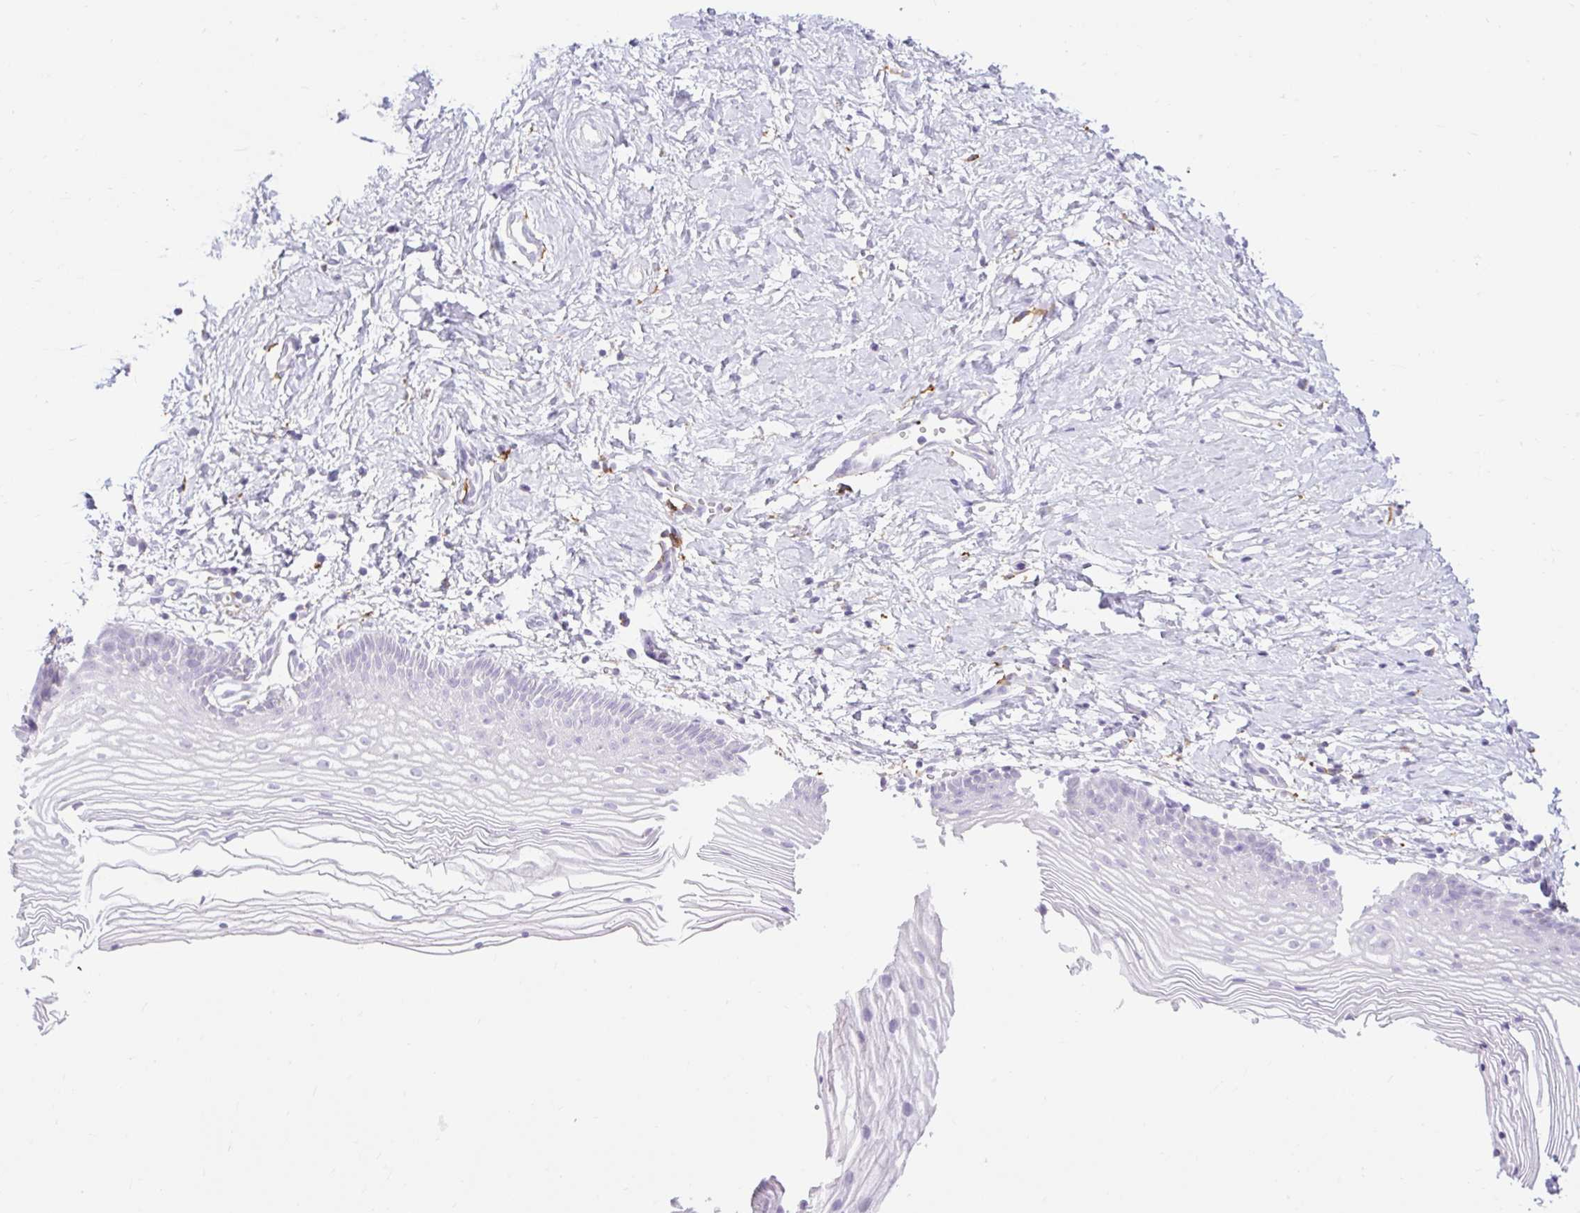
{"staining": {"intensity": "negative", "quantity": "none", "location": "none"}, "tissue": "vagina", "cell_type": "Squamous epithelial cells", "image_type": "normal", "snomed": [{"axis": "morphology", "description": "Normal tissue, NOS"}, {"axis": "topography", "description": "Vagina"}], "caption": "DAB immunohistochemical staining of normal vagina exhibits no significant positivity in squamous epithelial cells.", "gene": "SIGLEC1", "patient": {"sex": "female", "age": 56}}